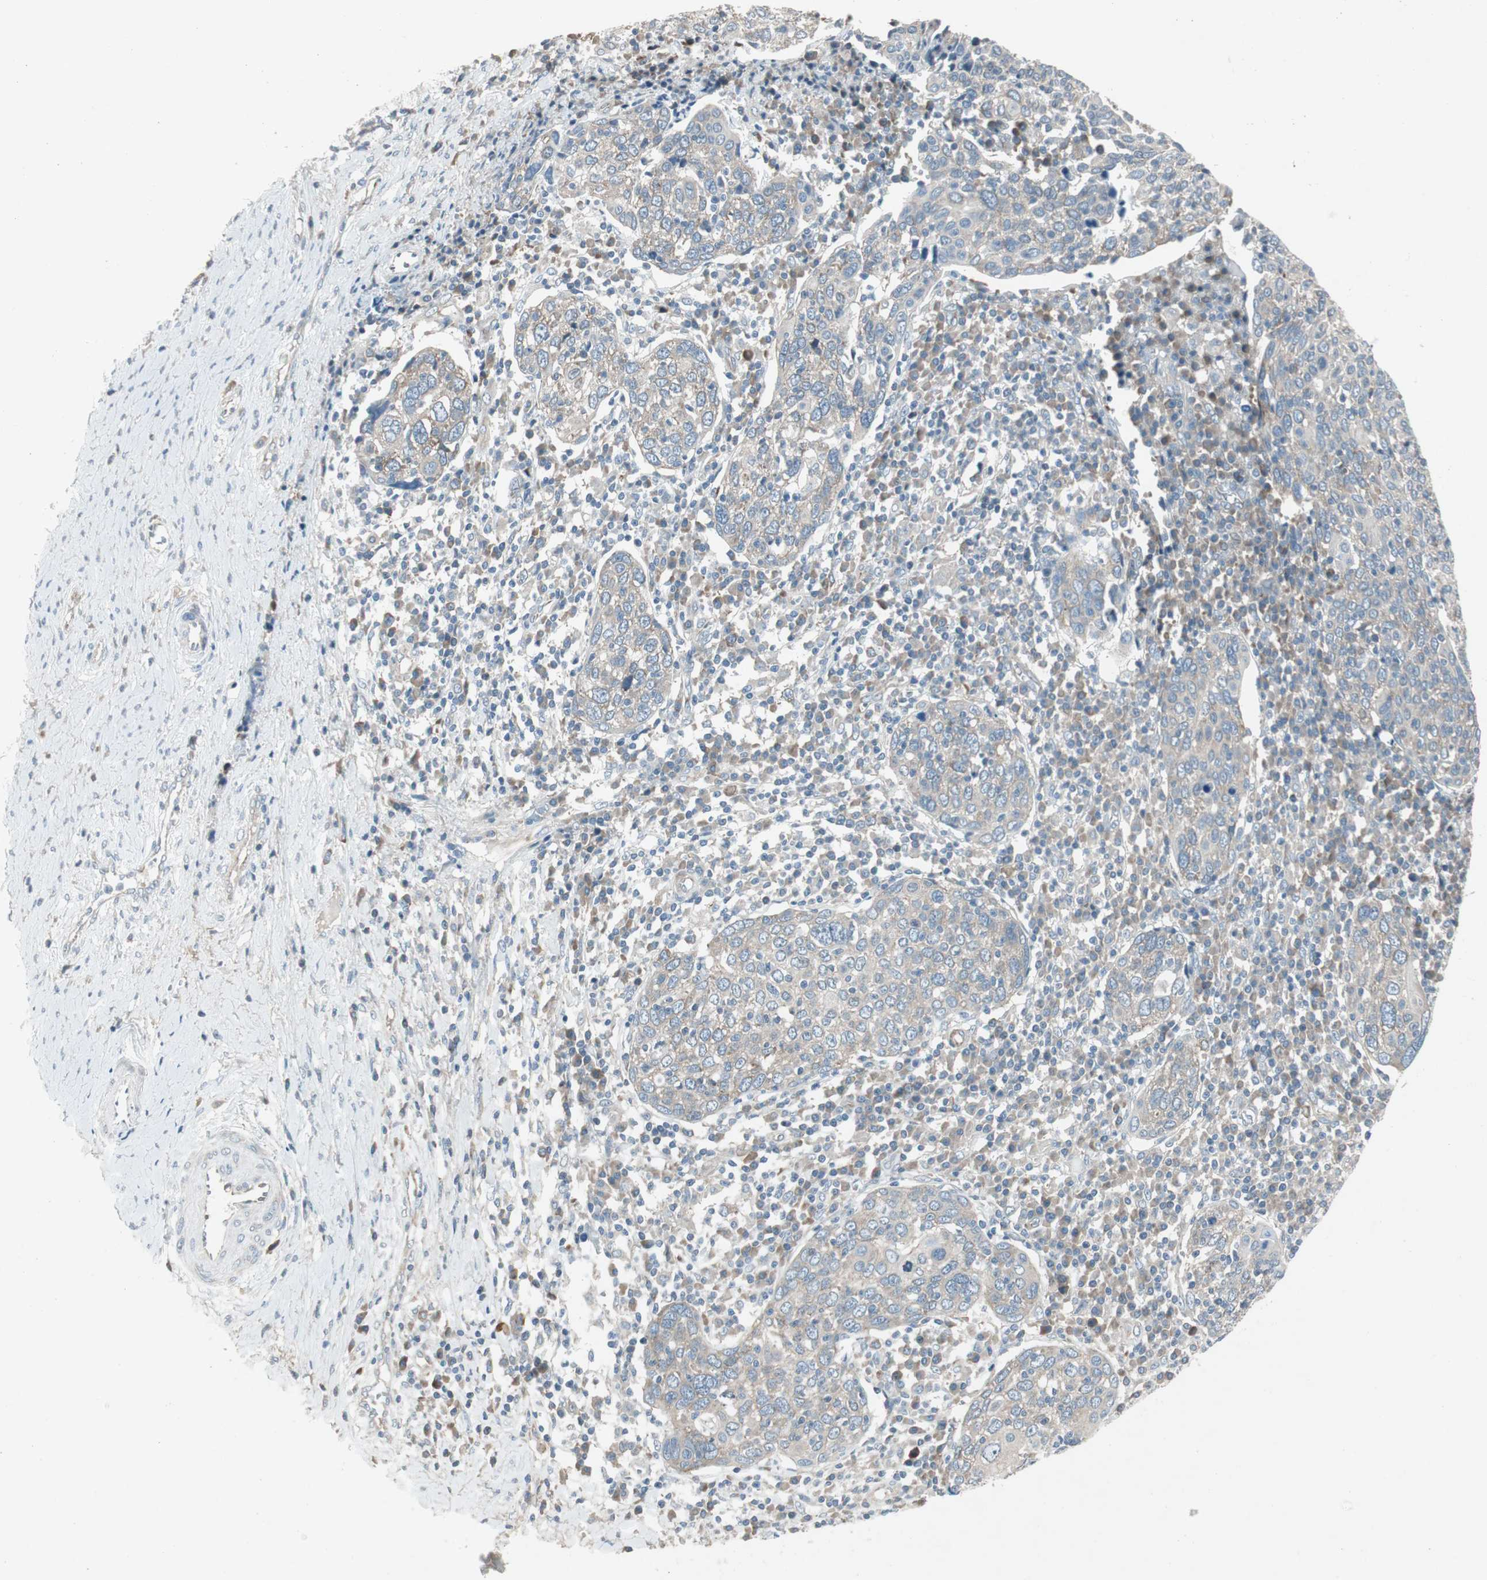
{"staining": {"intensity": "weak", "quantity": ">75%", "location": "cytoplasmic/membranous"}, "tissue": "cervical cancer", "cell_type": "Tumor cells", "image_type": "cancer", "snomed": [{"axis": "morphology", "description": "Squamous cell carcinoma, NOS"}, {"axis": "topography", "description": "Cervix"}], "caption": "An immunohistochemistry (IHC) histopathology image of neoplastic tissue is shown. Protein staining in brown shows weak cytoplasmic/membranous positivity in squamous cell carcinoma (cervical) within tumor cells.", "gene": "PANK2", "patient": {"sex": "female", "age": 40}}